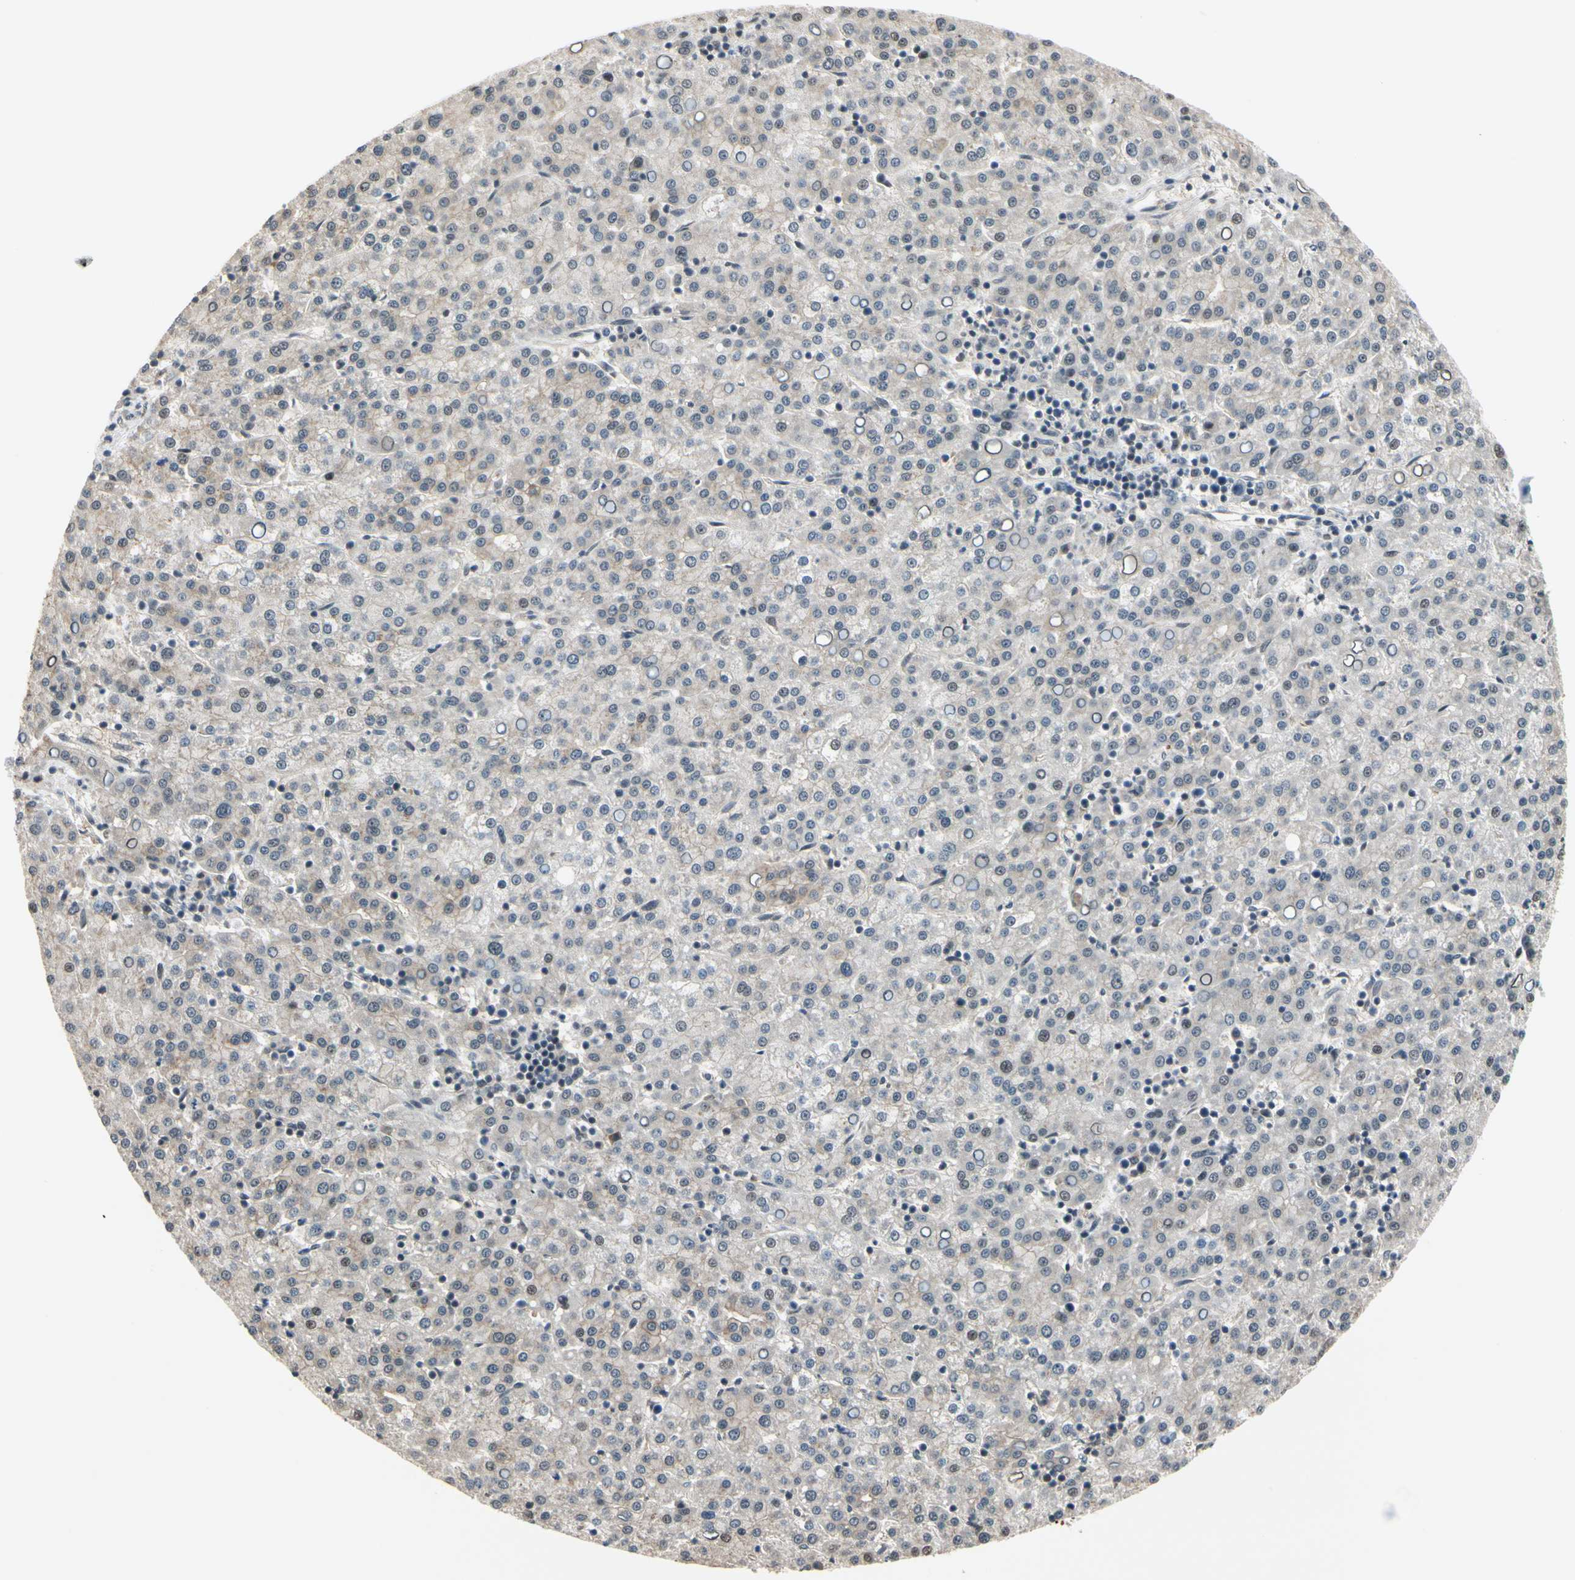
{"staining": {"intensity": "weak", "quantity": "25%-75%", "location": "cytoplasmic/membranous"}, "tissue": "liver cancer", "cell_type": "Tumor cells", "image_type": "cancer", "snomed": [{"axis": "morphology", "description": "Carcinoma, Hepatocellular, NOS"}, {"axis": "topography", "description": "Liver"}], "caption": "Immunohistochemistry of human liver hepatocellular carcinoma shows low levels of weak cytoplasmic/membranous expression in about 25%-75% of tumor cells.", "gene": "TAF12", "patient": {"sex": "female", "age": 58}}